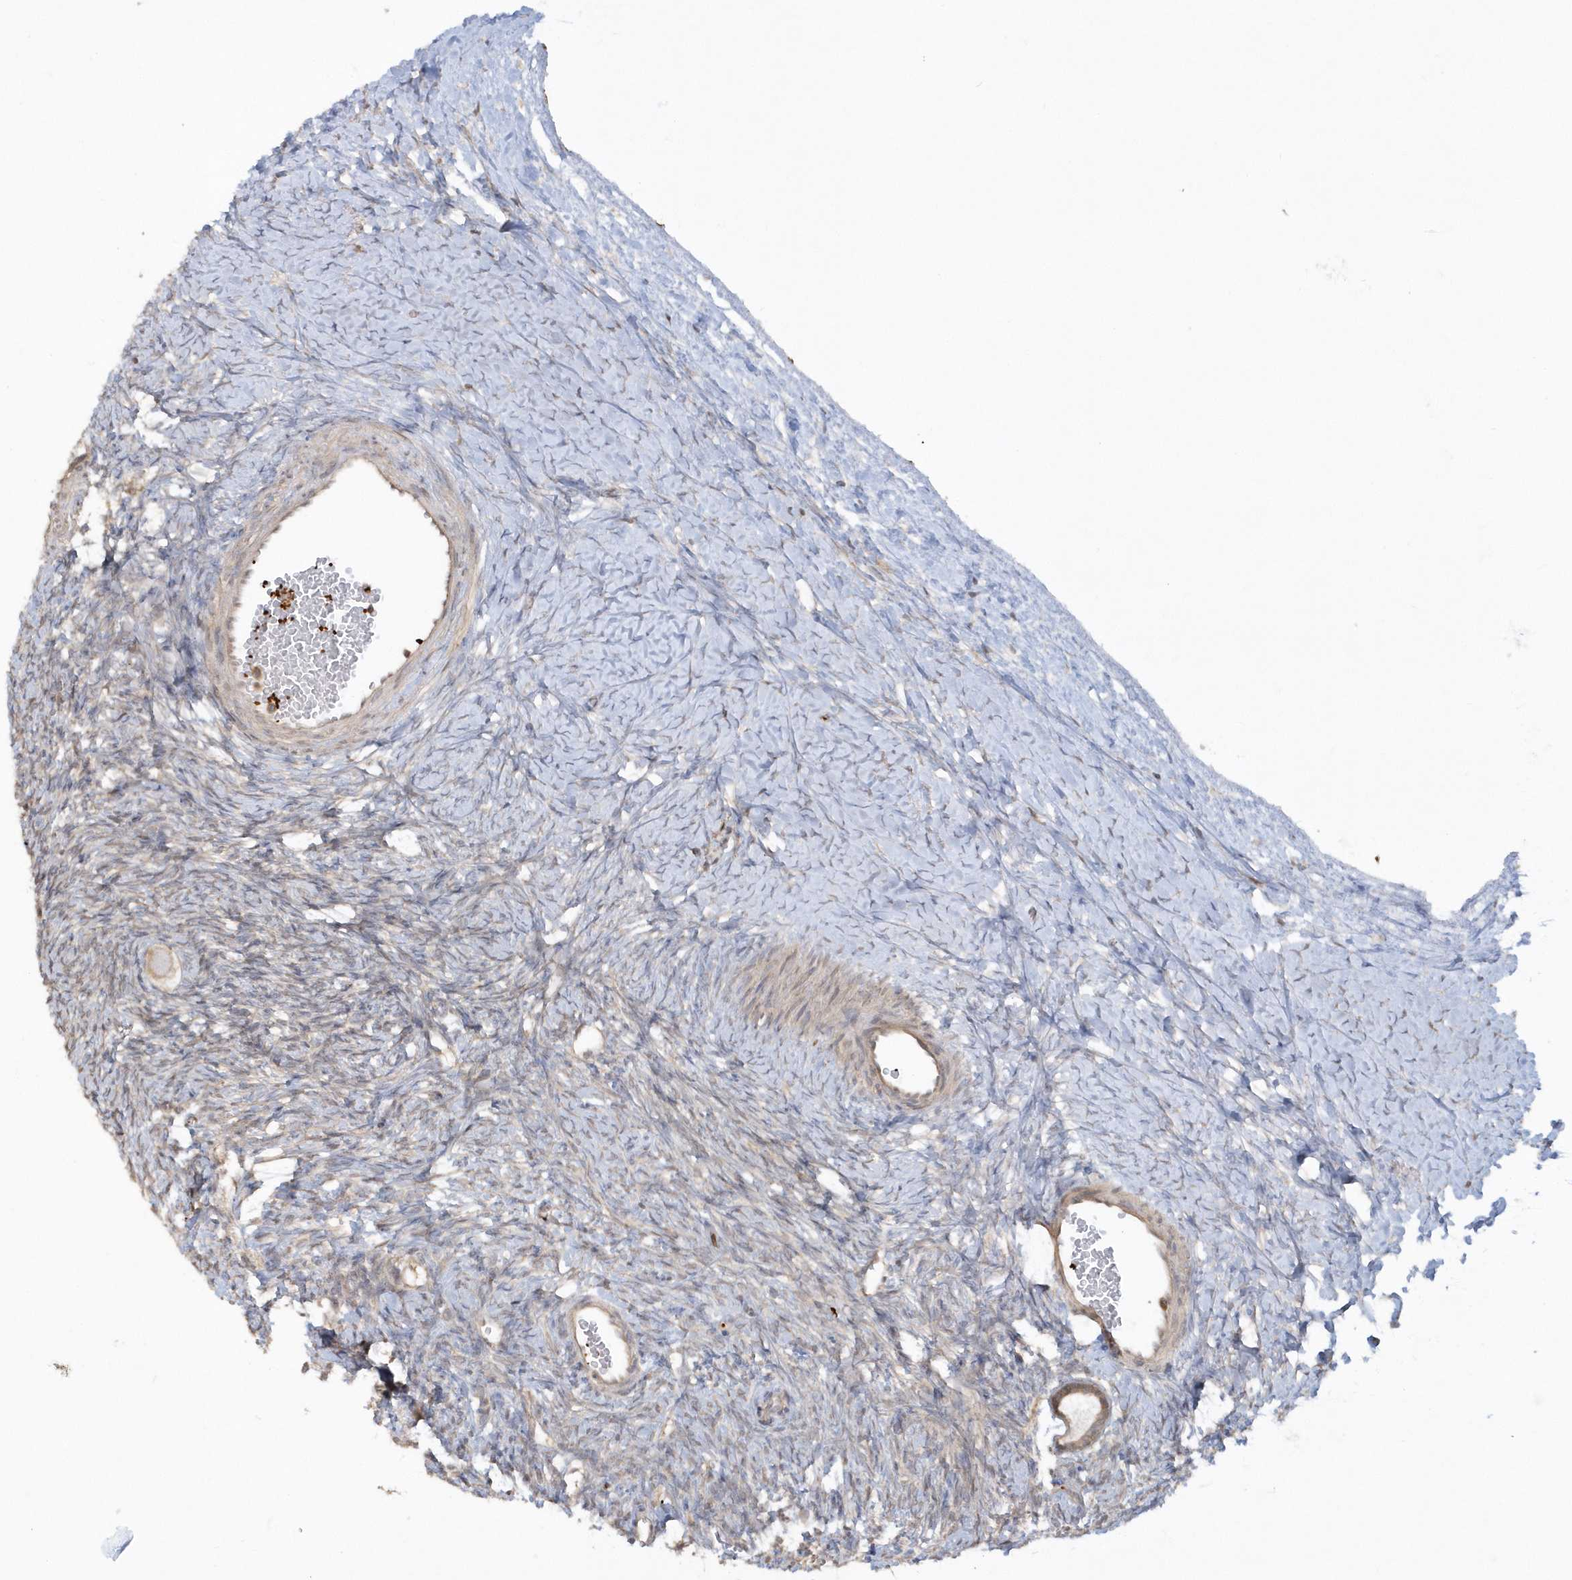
{"staining": {"intensity": "weak", "quantity": ">75%", "location": "cytoplasmic/membranous"}, "tissue": "ovary", "cell_type": "Follicle cells", "image_type": "normal", "snomed": [{"axis": "morphology", "description": "Normal tissue, NOS"}, {"axis": "morphology", "description": "Developmental malformation"}, {"axis": "topography", "description": "Ovary"}], "caption": "IHC (DAB (3,3'-diaminobenzidine)) staining of normal human ovary displays weak cytoplasmic/membranous protein expression in approximately >75% of follicle cells. (DAB IHC, brown staining for protein, blue staining for nuclei).", "gene": "BSN", "patient": {"sex": "female", "age": 39}}